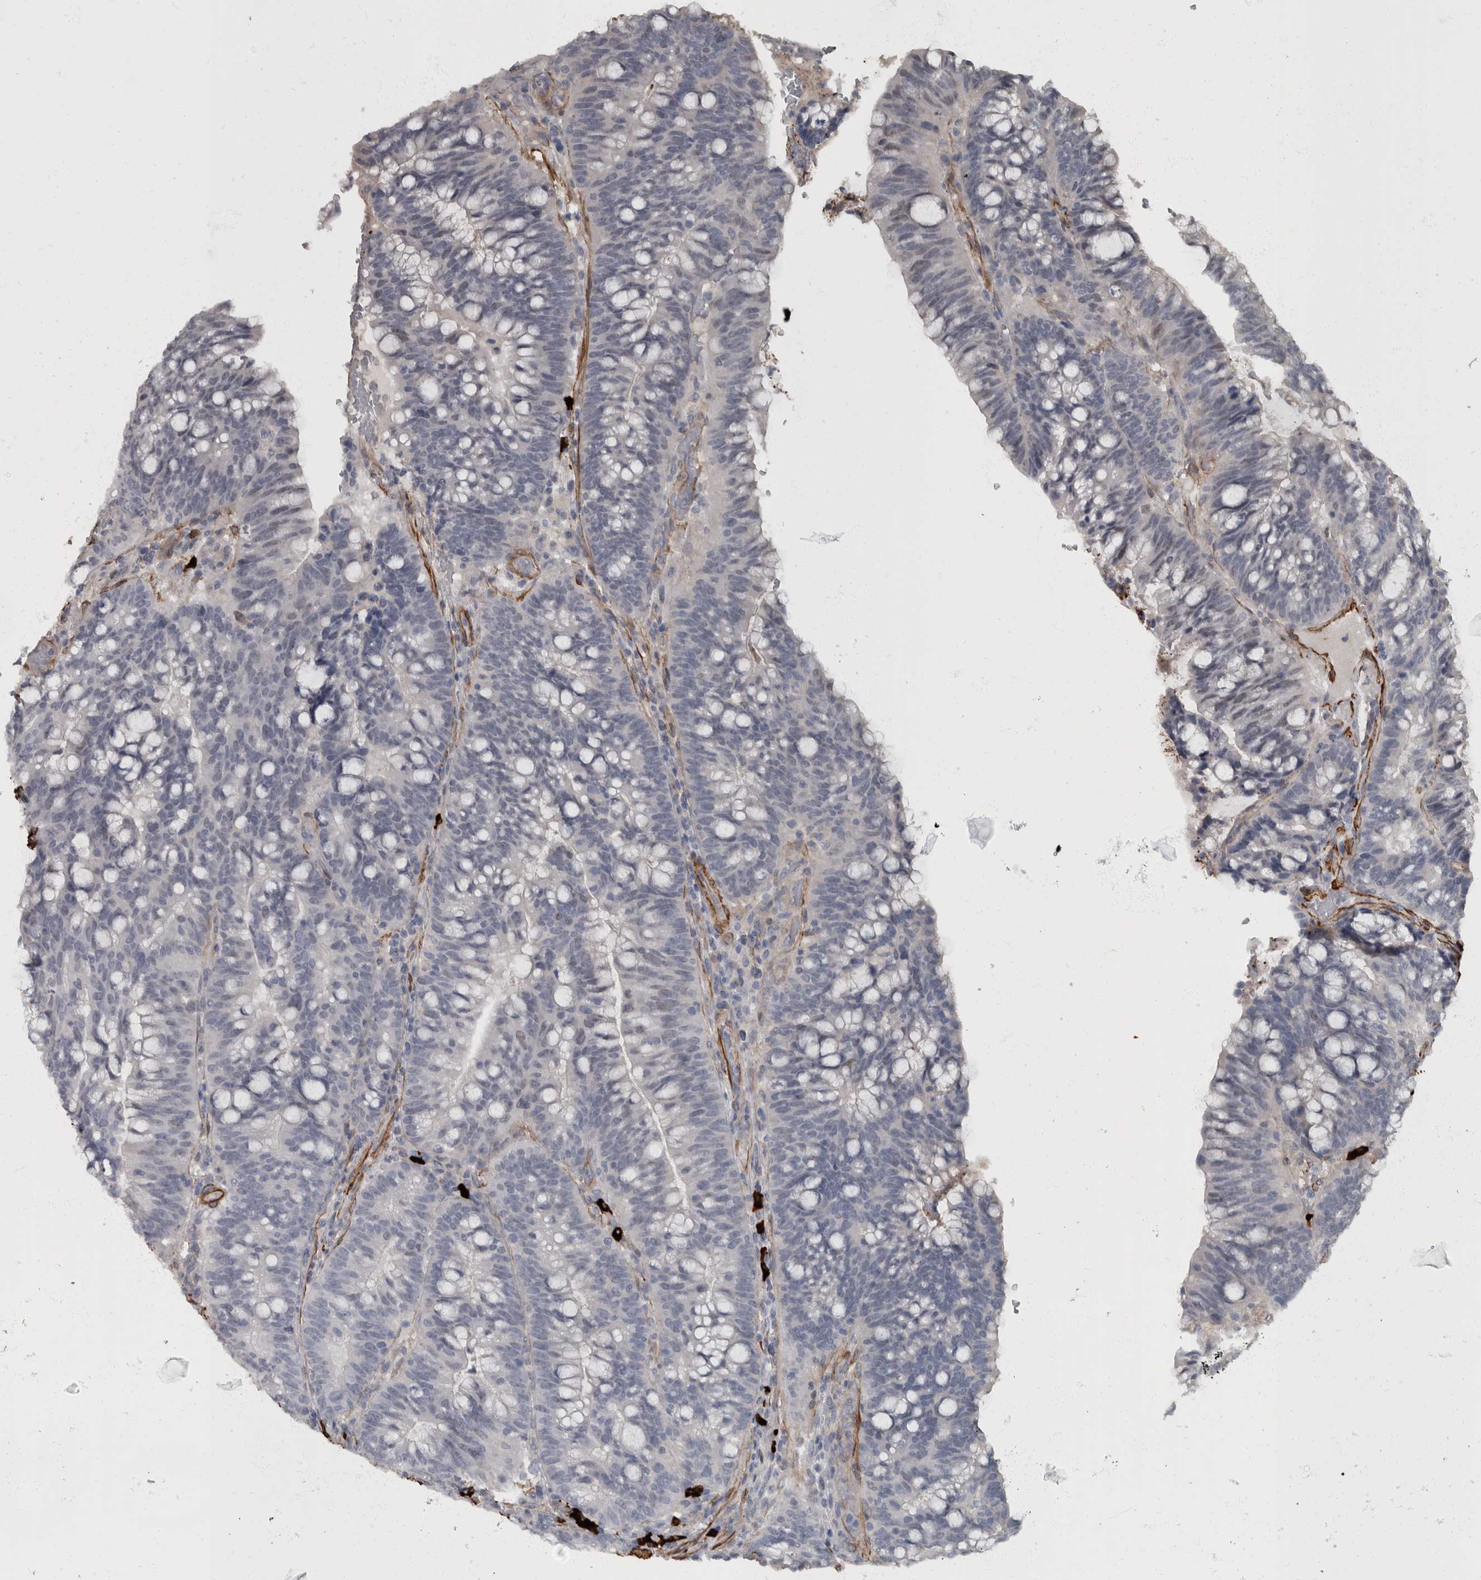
{"staining": {"intensity": "negative", "quantity": "none", "location": "none"}, "tissue": "colorectal cancer", "cell_type": "Tumor cells", "image_type": "cancer", "snomed": [{"axis": "morphology", "description": "Adenocarcinoma, NOS"}, {"axis": "topography", "description": "Colon"}], "caption": "Tumor cells show no significant protein expression in colorectal adenocarcinoma. (DAB (3,3'-diaminobenzidine) immunohistochemistry visualized using brightfield microscopy, high magnification).", "gene": "MASTL", "patient": {"sex": "female", "age": 66}}